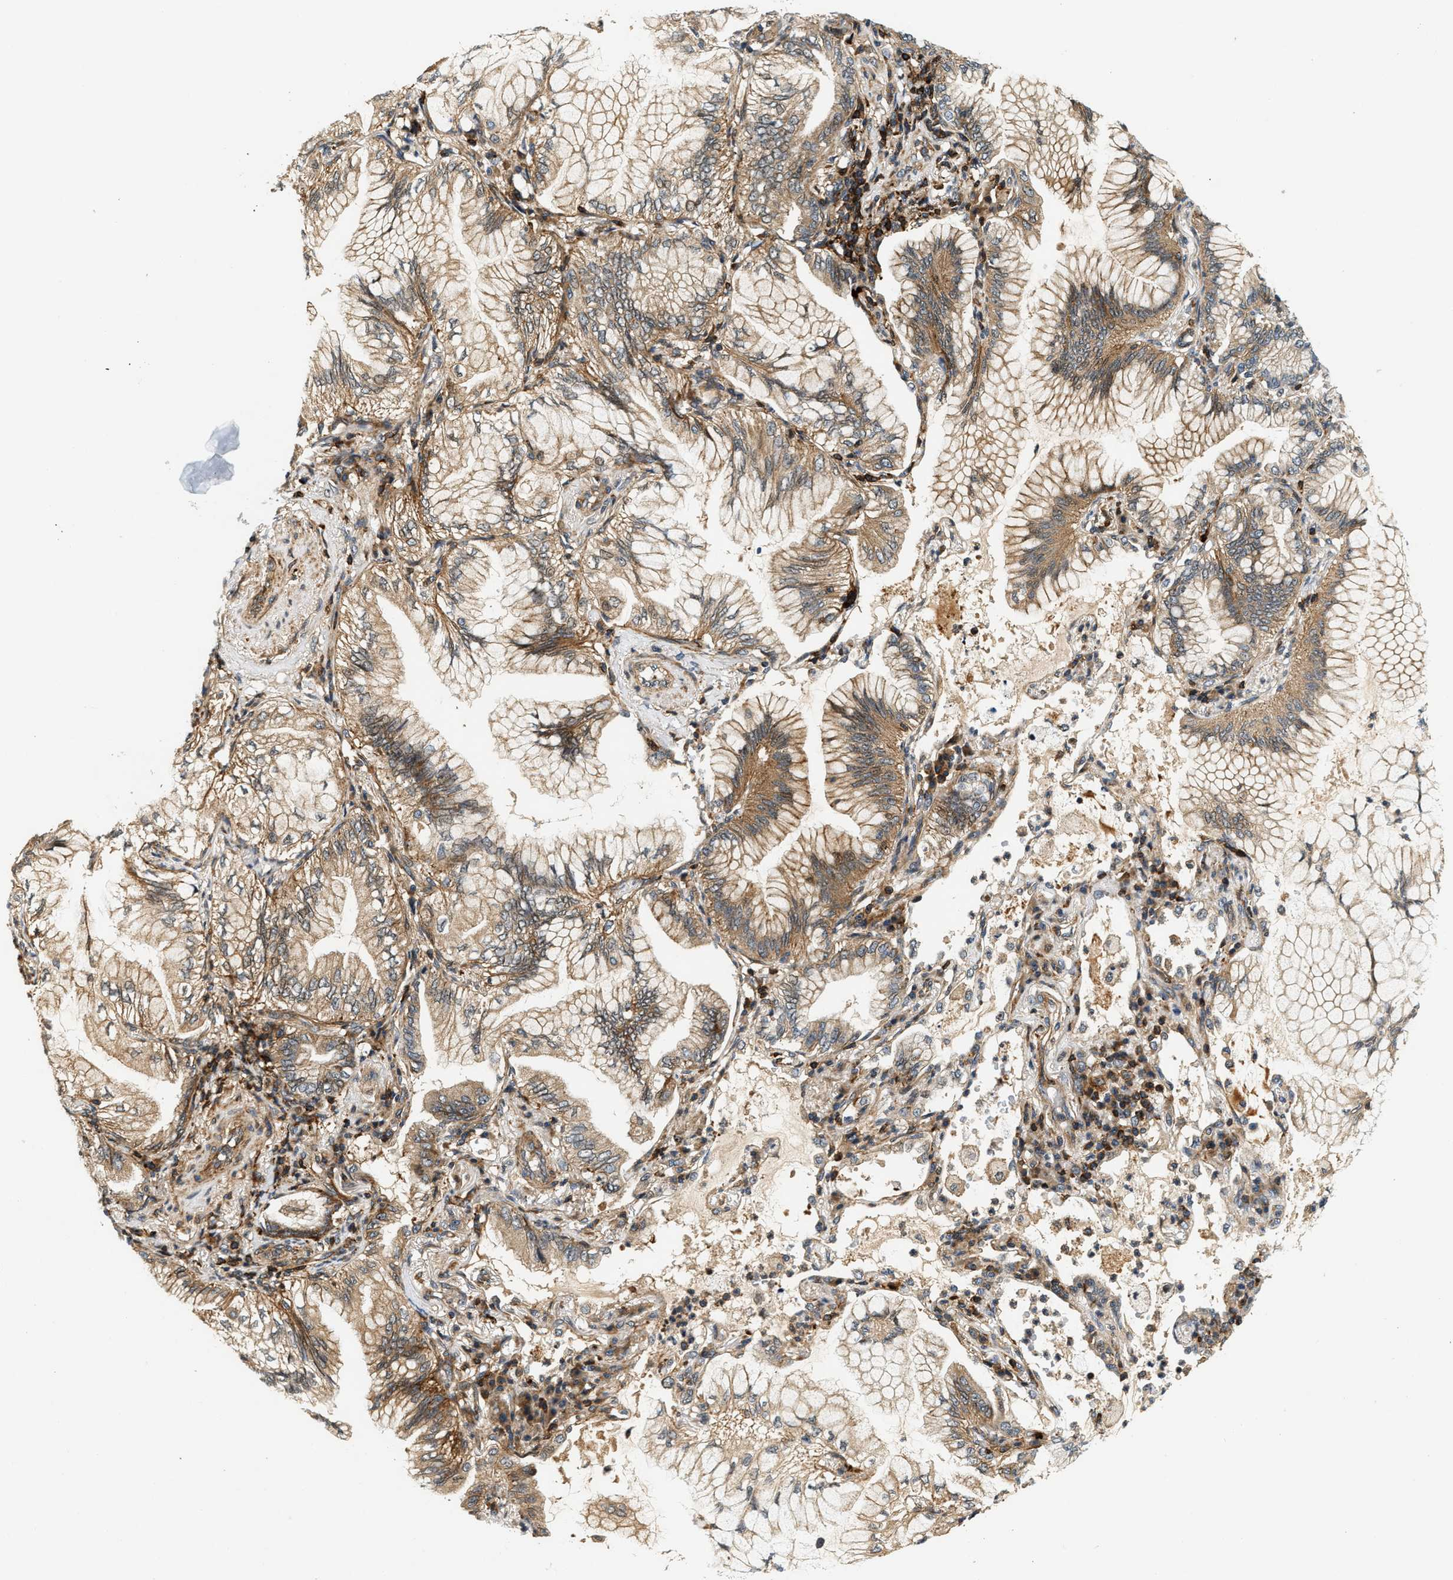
{"staining": {"intensity": "moderate", "quantity": ">75%", "location": "cytoplasmic/membranous"}, "tissue": "lung cancer", "cell_type": "Tumor cells", "image_type": "cancer", "snomed": [{"axis": "morphology", "description": "Adenocarcinoma, NOS"}, {"axis": "topography", "description": "Lung"}], "caption": "A high-resolution image shows immunohistochemistry (IHC) staining of adenocarcinoma (lung), which shows moderate cytoplasmic/membranous expression in about >75% of tumor cells. (brown staining indicates protein expression, while blue staining denotes nuclei).", "gene": "SAMD9", "patient": {"sex": "female", "age": 70}}